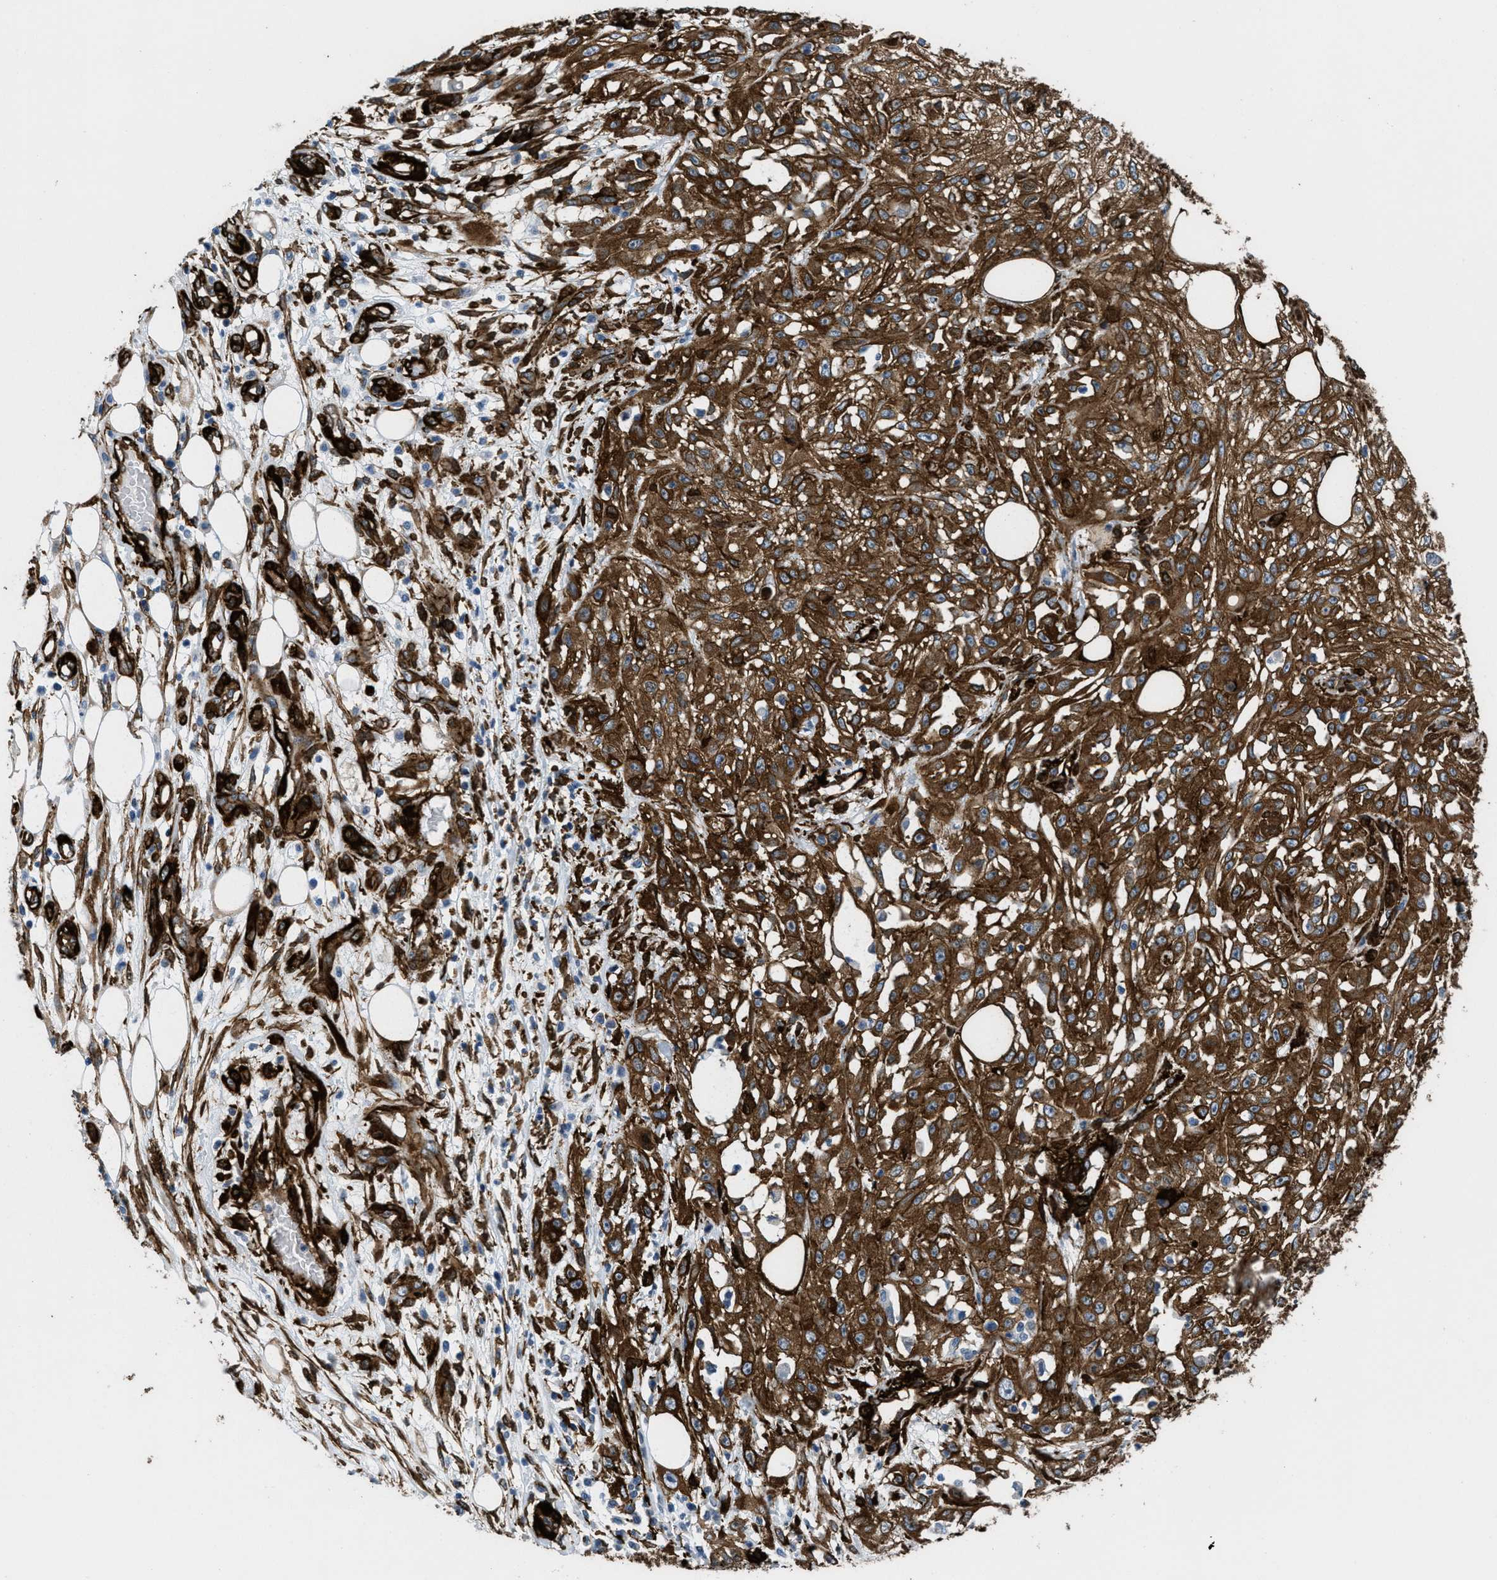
{"staining": {"intensity": "strong", "quantity": ">75%", "location": "cytoplasmic/membranous"}, "tissue": "skin cancer", "cell_type": "Tumor cells", "image_type": "cancer", "snomed": [{"axis": "morphology", "description": "Squamous cell carcinoma, NOS"}, {"axis": "morphology", "description": "Squamous cell carcinoma, metastatic, NOS"}, {"axis": "topography", "description": "Skin"}, {"axis": "topography", "description": "Lymph node"}], "caption": "Skin cancer stained with a brown dye demonstrates strong cytoplasmic/membranous positive staining in about >75% of tumor cells.", "gene": "CALD1", "patient": {"sex": "male", "age": 75}}